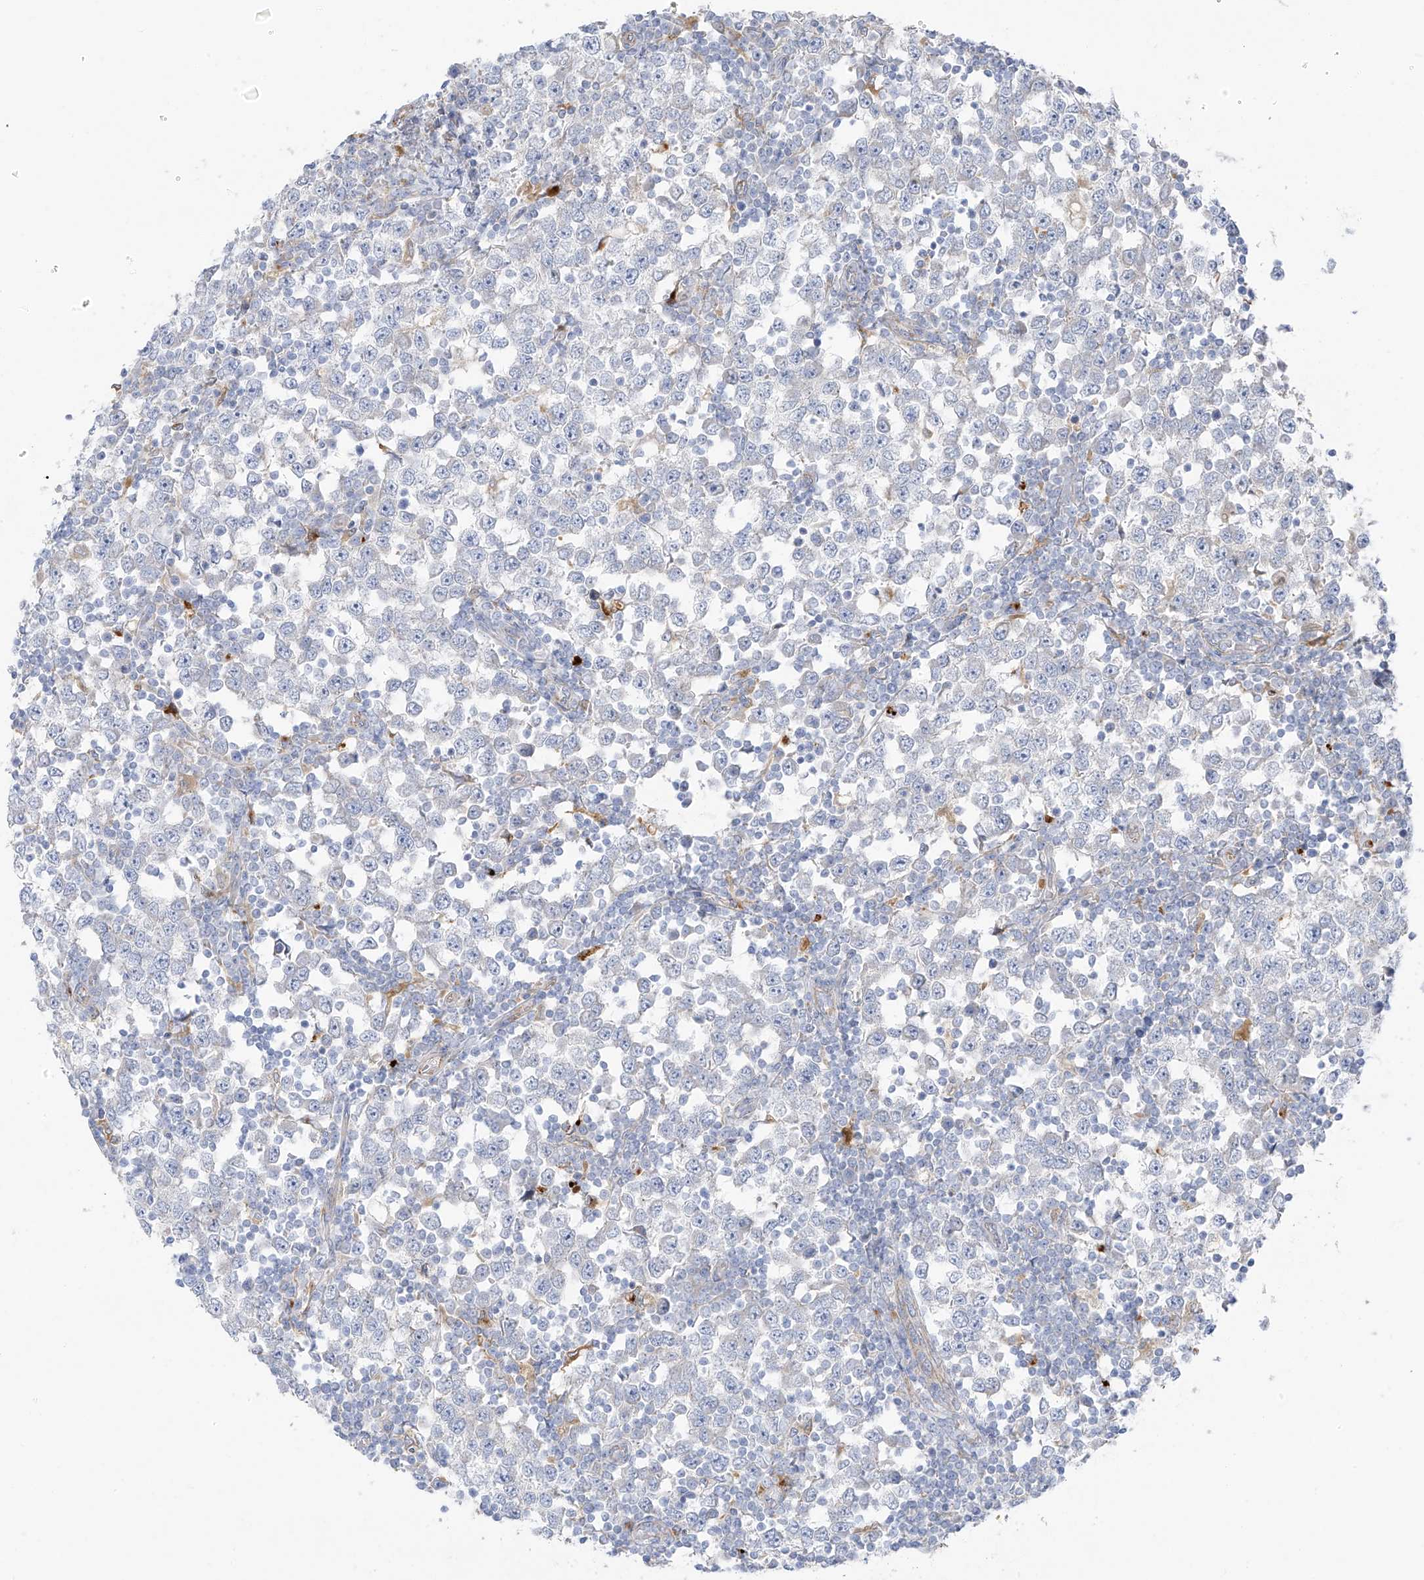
{"staining": {"intensity": "negative", "quantity": "none", "location": "none"}, "tissue": "testis cancer", "cell_type": "Tumor cells", "image_type": "cancer", "snomed": [{"axis": "morphology", "description": "Seminoma, NOS"}, {"axis": "topography", "description": "Testis"}], "caption": "A micrograph of testis cancer stained for a protein reveals no brown staining in tumor cells. (Immunohistochemistry (ihc), brightfield microscopy, high magnification).", "gene": "TAL2", "patient": {"sex": "male", "age": 65}}